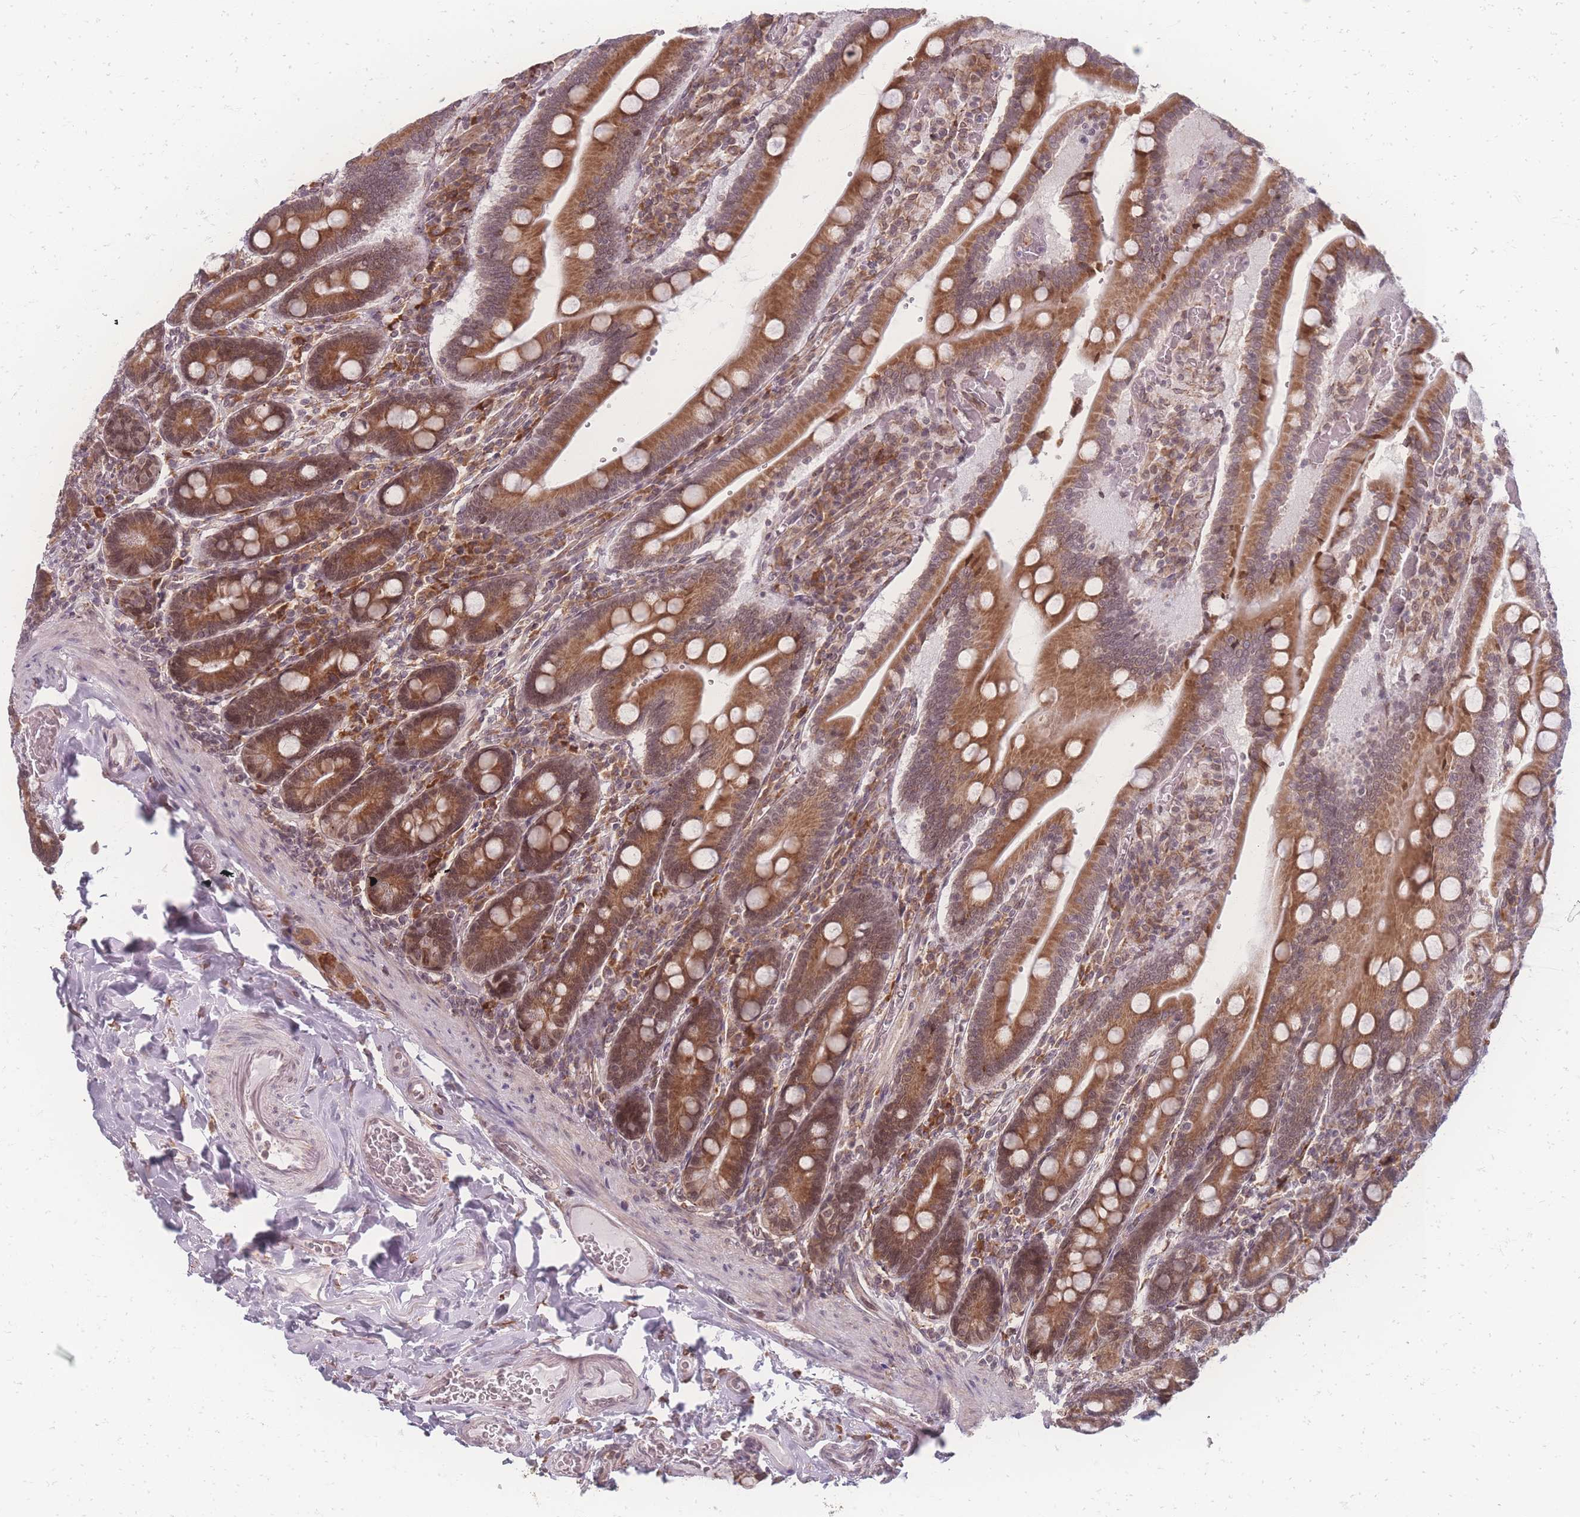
{"staining": {"intensity": "strong", "quantity": ">75%", "location": "cytoplasmic/membranous,nuclear"}, "tissue": "duodenum", "cell_type": "Glandular cells", "image_type": "normal", "snomed": [{"axis": "morphology", "description": "Normal tissue, NOS"}, {"axis": "topography", "description": "Duodenum"}], "caption": "Duodenum stained with IHC reveals strong cytoplasmic/membranous,nuclear expression in approximately >75% of glandular cells.", "gene": "ZC3H13", "patient": {"sex": "female", "age": 62}}